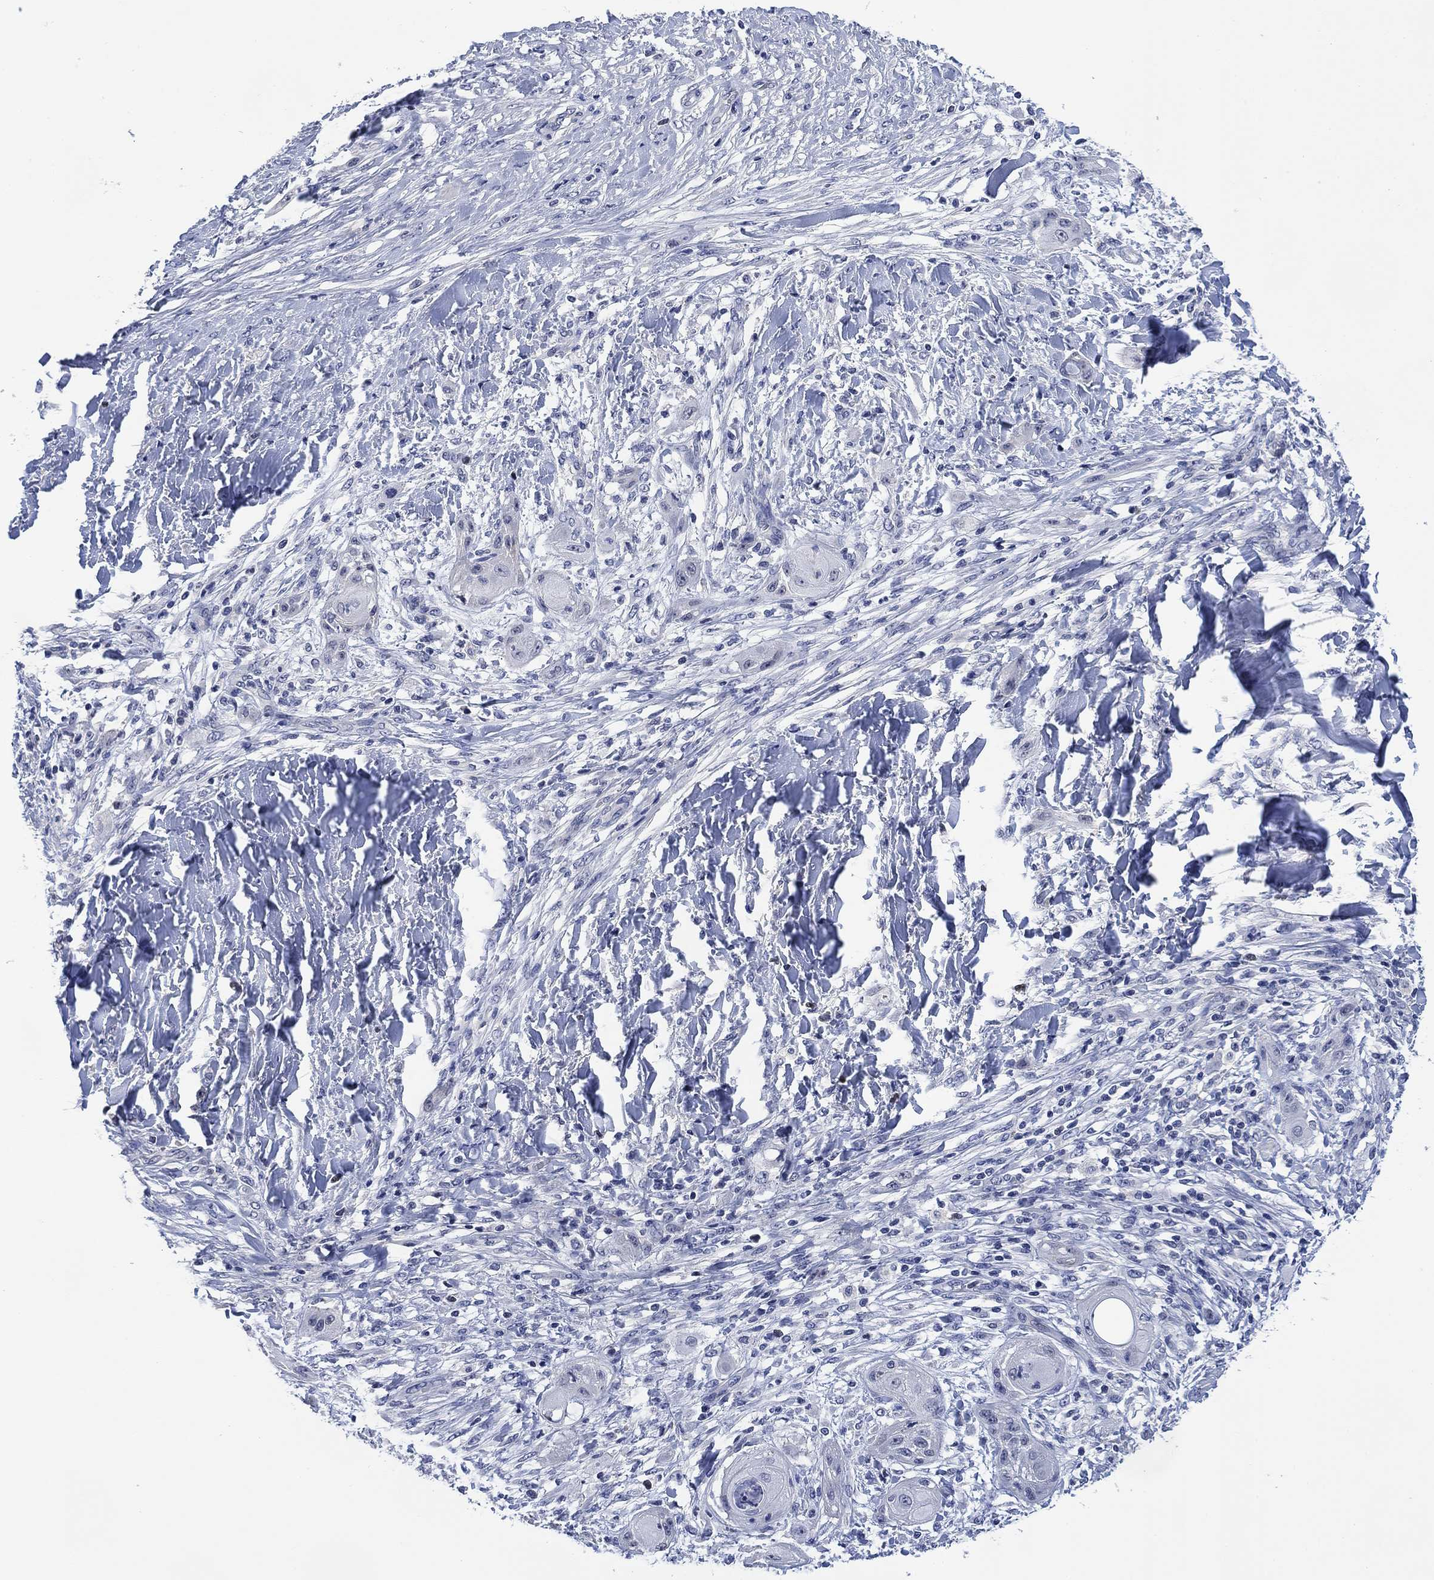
{"staining": {"intensity": "negative", "quantity": "none", "location": "none"}, "tissue": "skin cancer", "cell_type": "Tumor cells", "image_type": "cancer", "snomed": [{"axis": "morphology", "description": "Squamous cell carcinoma, NOS"}, {"axis": "topography", "description": "Skin"}], "caption": "Immunohistochemical staining of skin cancer reveals no significant positivity in tumor cells.", "gene": "DAZL", "patient": {"sex": "male", "age": 62}}